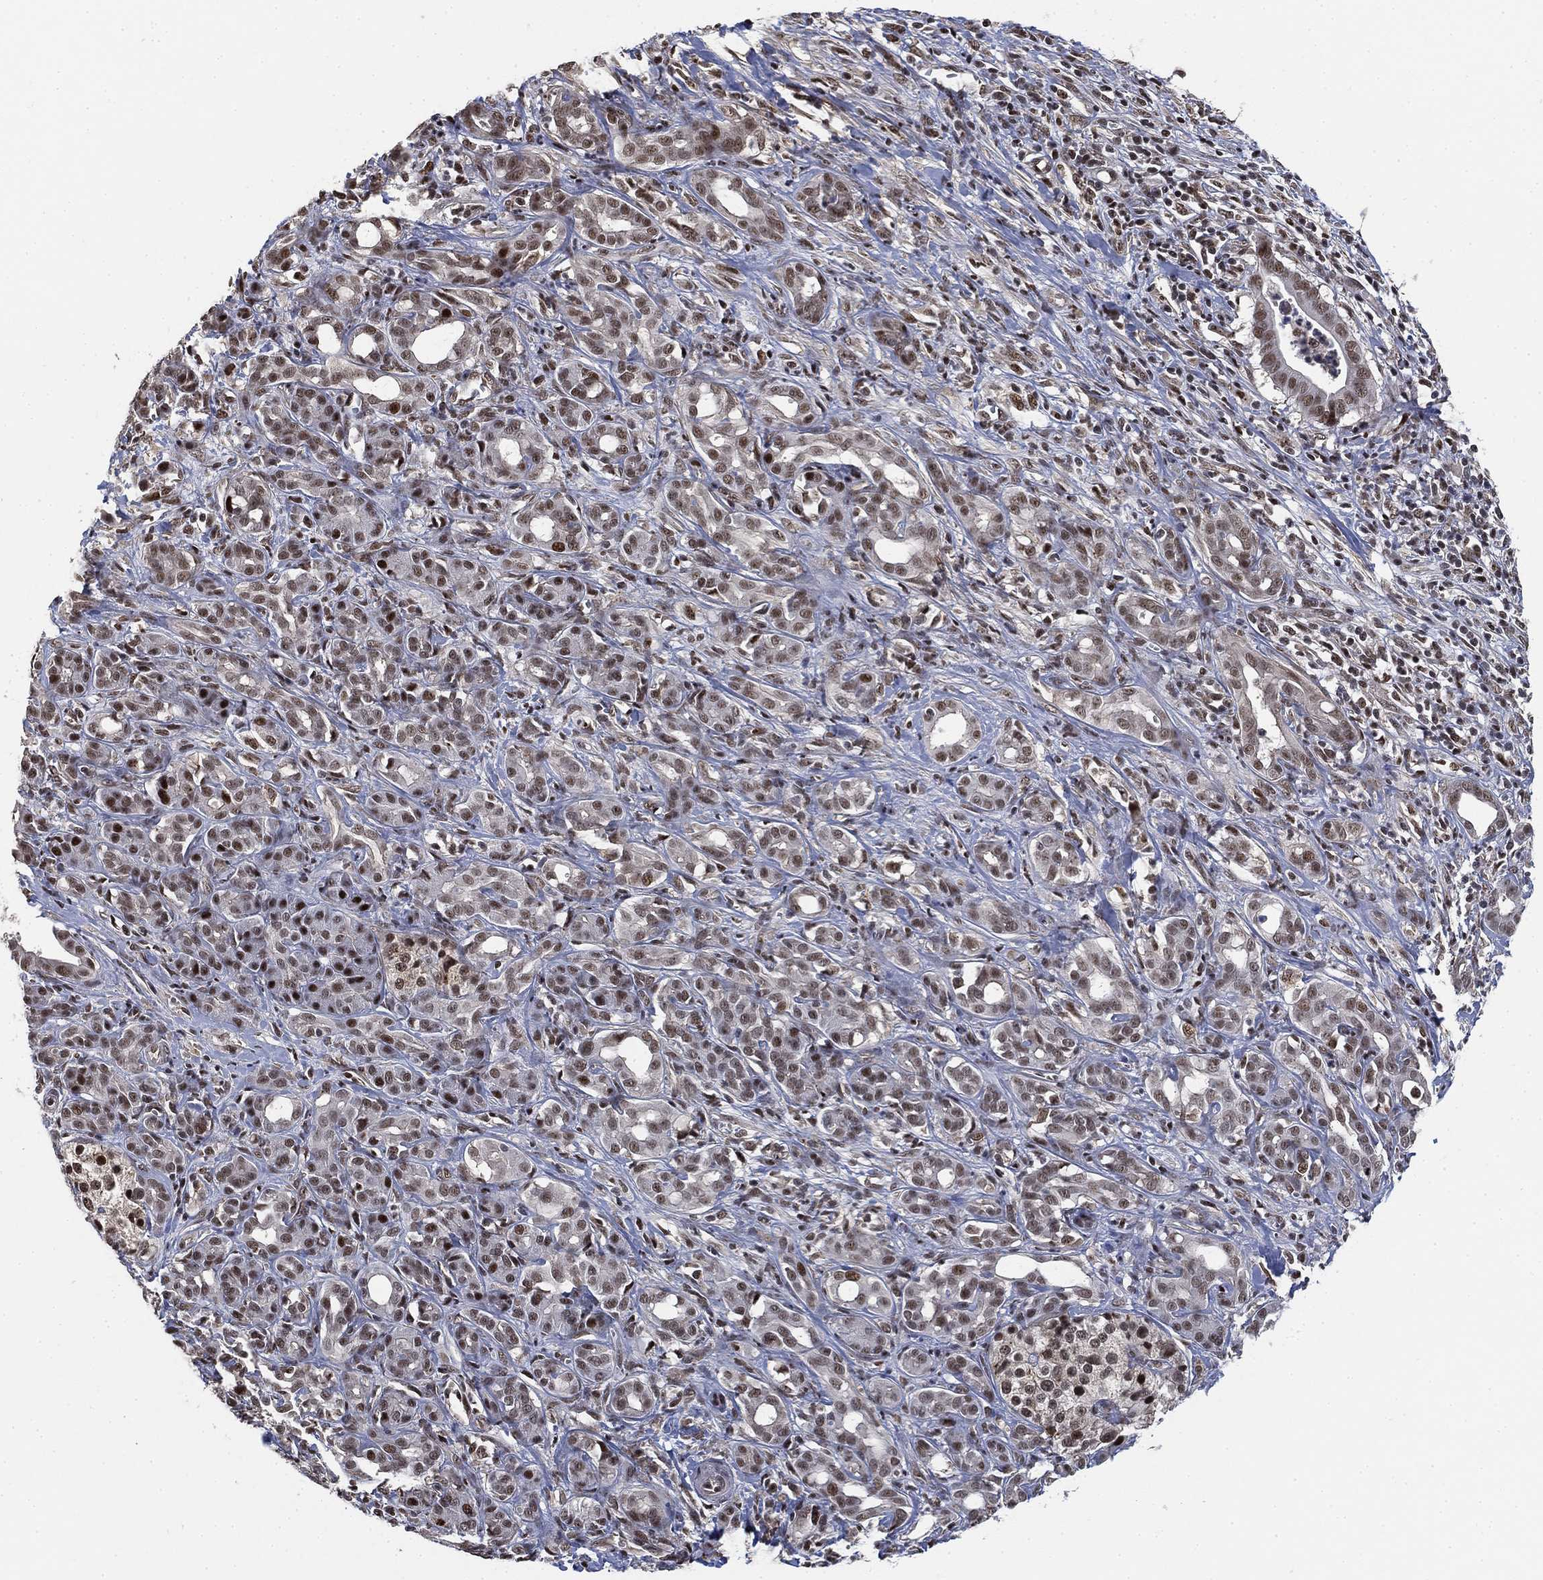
{"staining": {"intensity": "moderate", "quantity": "25%-75%", "location": "nuclear"}, "tissue": "pancreatic cancer", "cell_type": "Tumor cells", "image_type": "cancer", "snomed": [{"axis": "morphology", "description": "Adenocarcinoma, NOS"}, {"axis": "topography", "description": "Pancreas"}], "caption": "A brown stain labels moderate nuclear positivity of a protein in pancreatic cancer (adenocarcinoma) tumor cells. Using DAB (3,3'-diaminobenzidine) (brown) and hematoxylin (blue) stains, captured at high magnification using brightfield microscopy.", "gene": "ZSCAN30", "patient": {"sex": "male", "age": 61}}